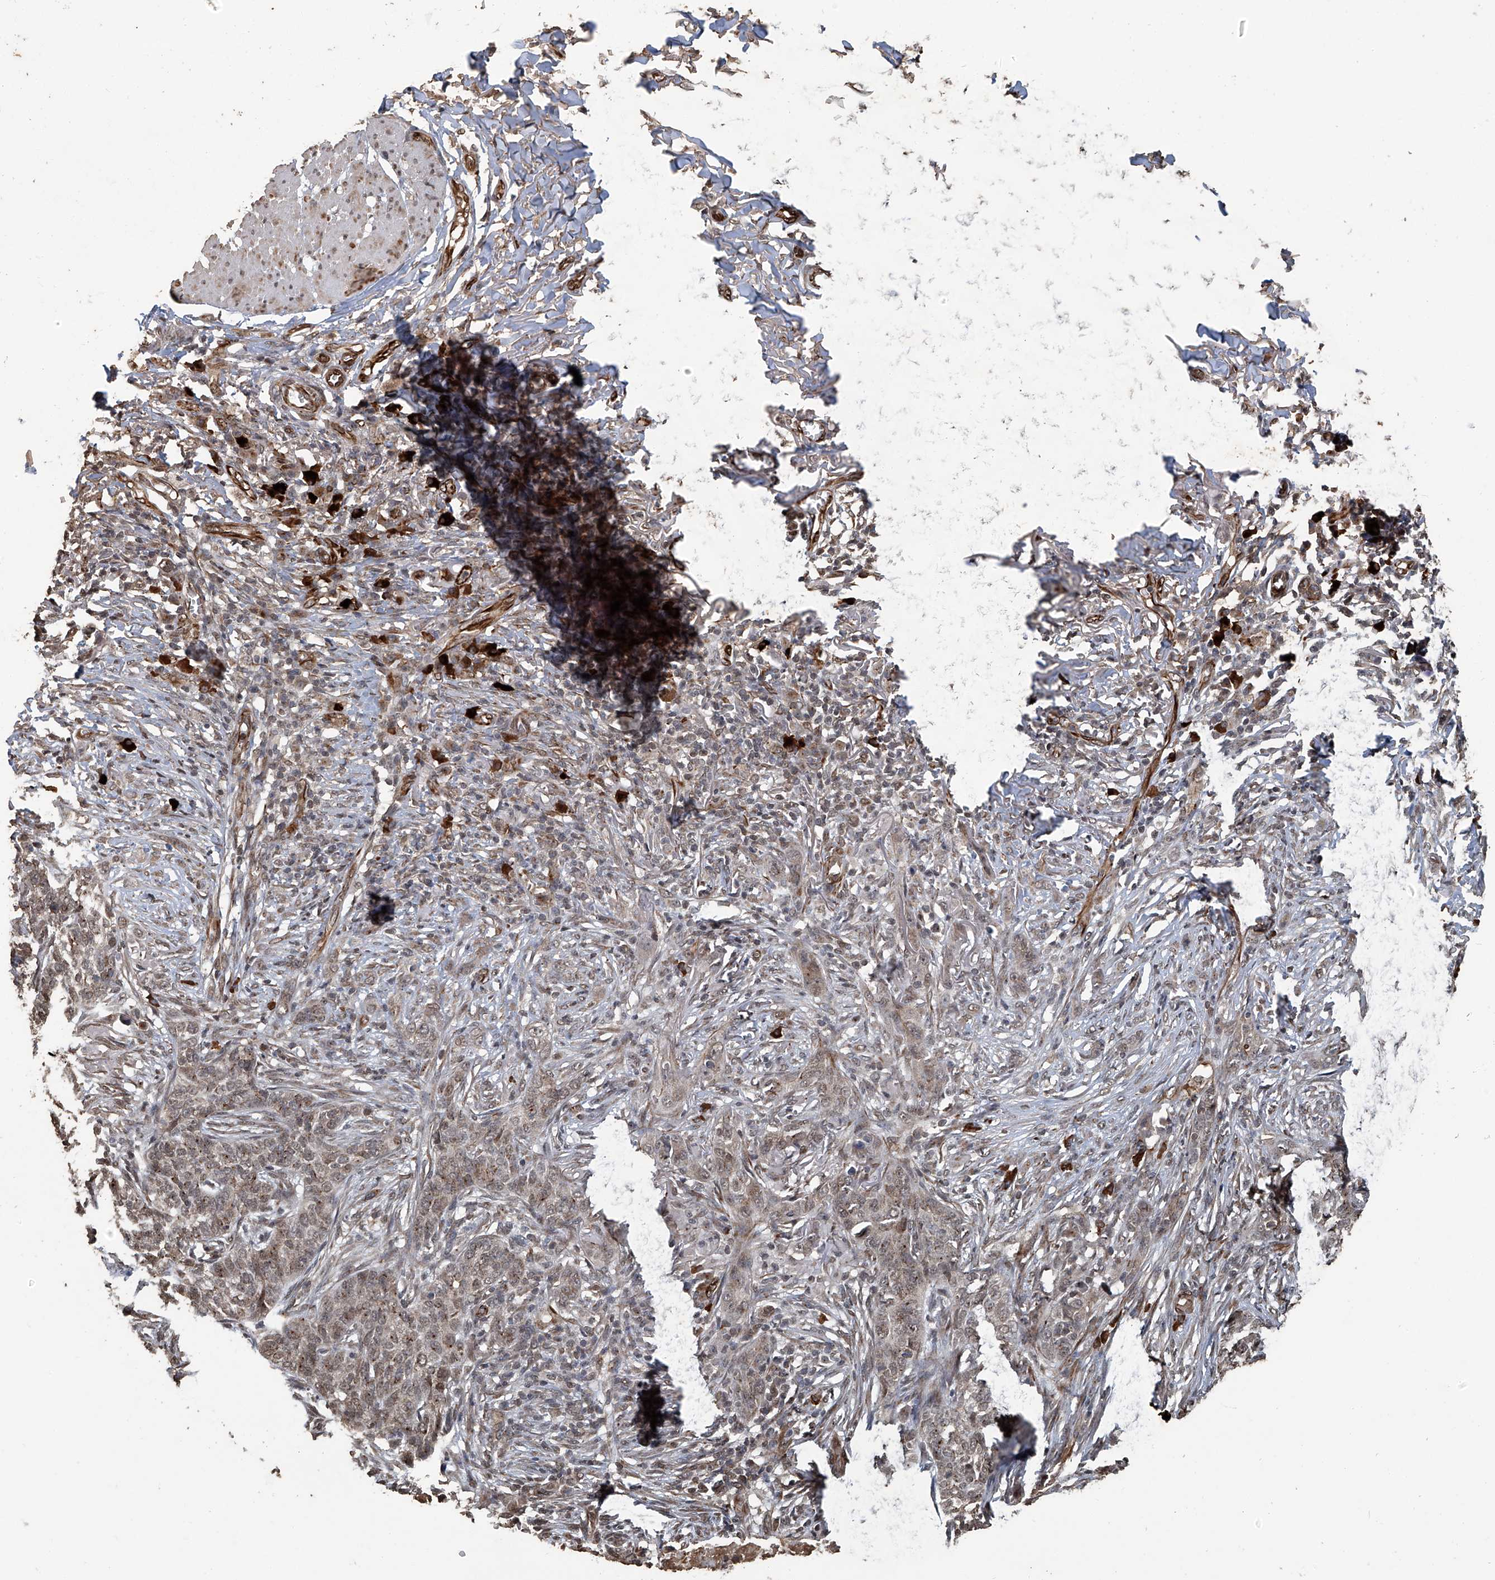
{"staining": {"intensity": "moderate", "quantity": "25%-75%", "location": "cytoplasmic/membranous,nuclear"}, "tissue": "skin cancer", "cell_type": "Tumor cells", "image_type": "cancer", "snomed": [{"axis": "morphology", "description": "Basal cell carcinoma"}, {"axis": "topography", "description": "Skin"}], "caption": "Protein staining of skin basal cell carcinoma tissue shows moderate cytoplasmic/membranous and nuclear staining in approximately 25%-75% of tumor cells.", "gene": "GPR132", "patient": {"sex": "male", "age": 85}}